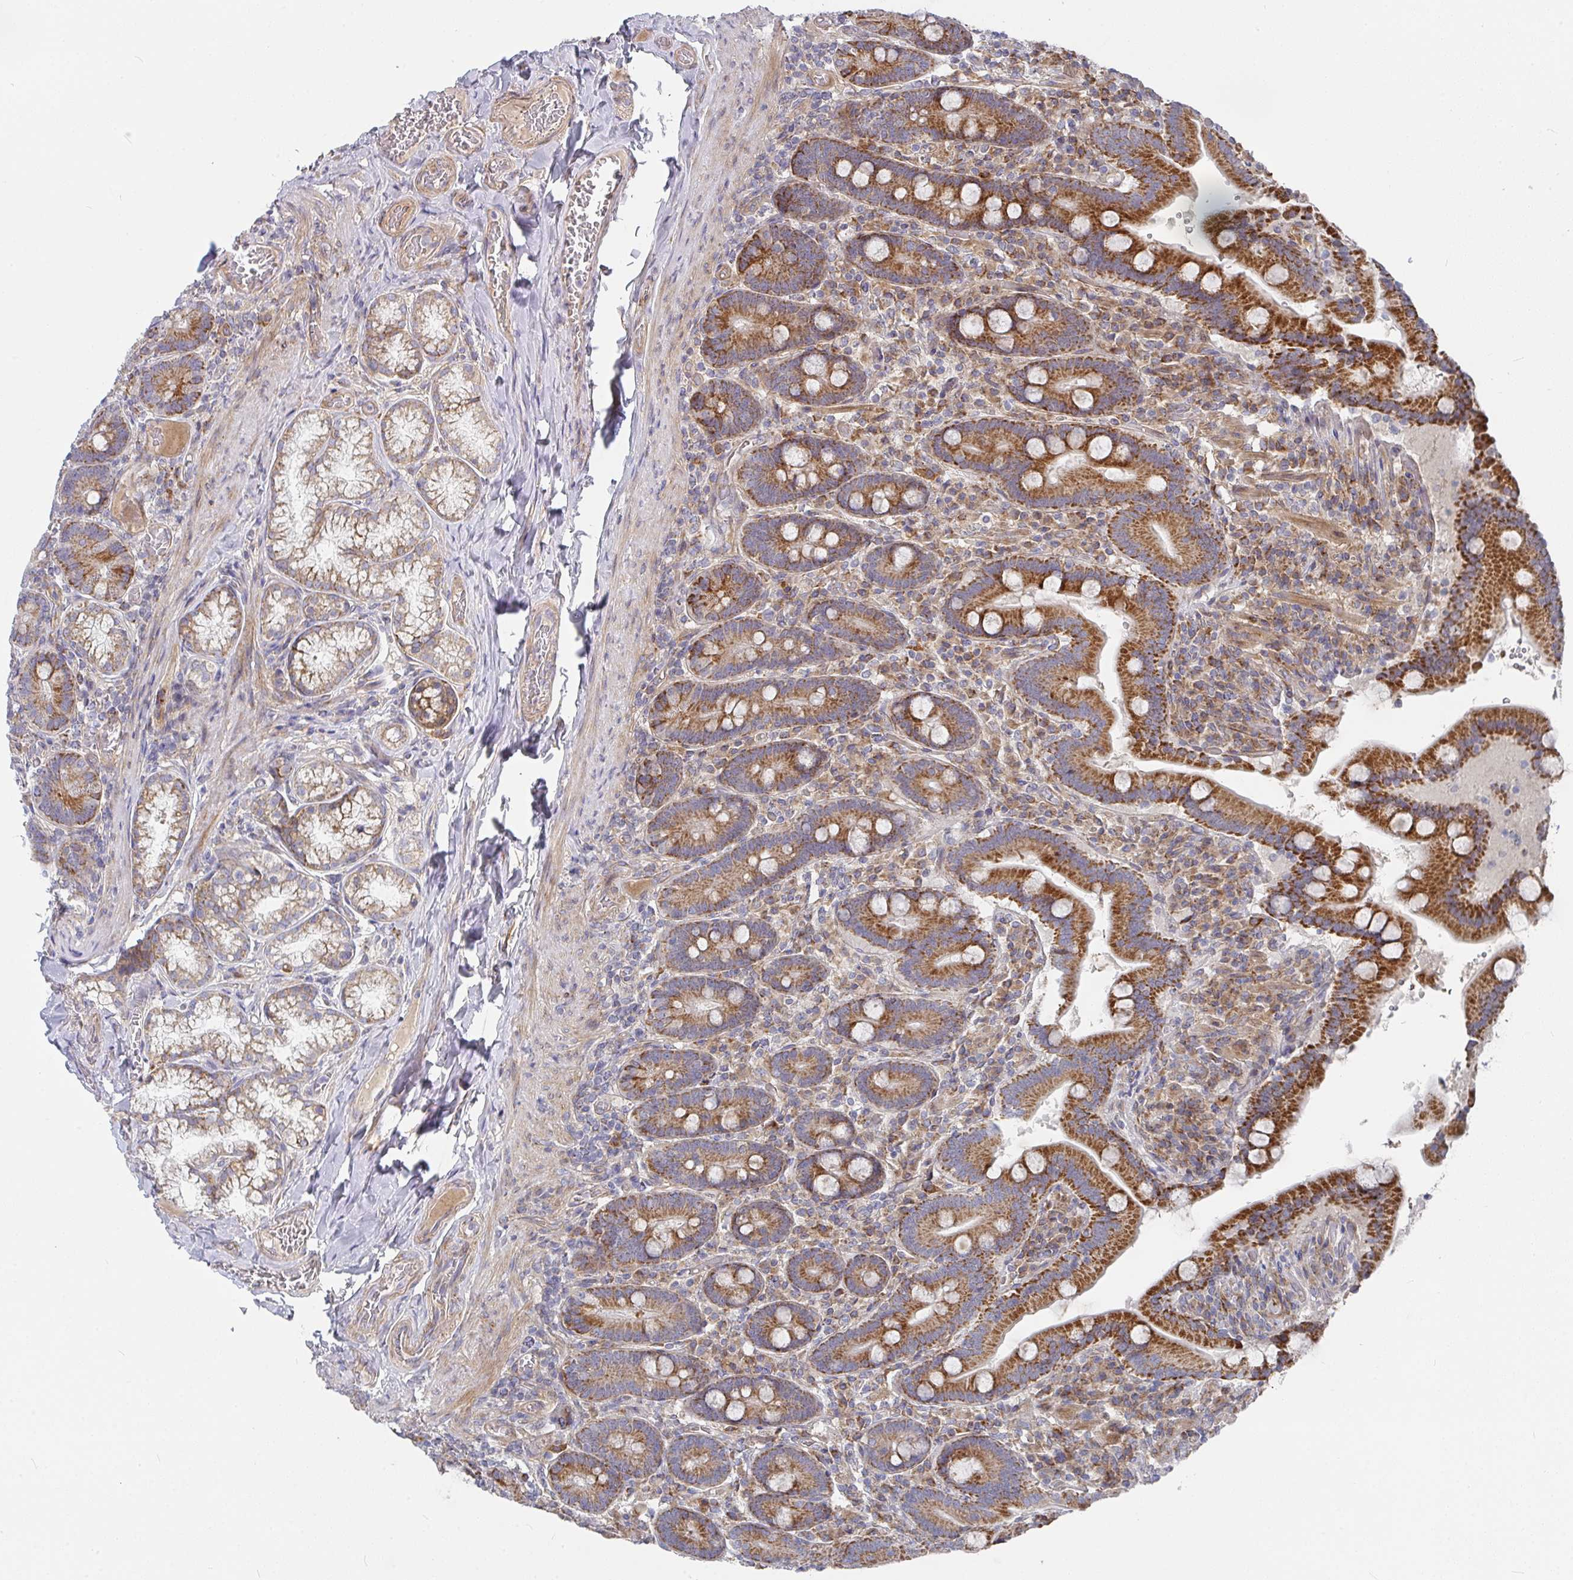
{"staining": {"intensity": "strong", "quantity": ">75%", "location": "cytoplasmic/membranous"}, "tissue": "duodenum", "cell_type": "Glandular cells", "image_type": "normal", "snomed": [{"axis": "morphology", "description": "Normal tissue, NOS"}, {"axis": "topography", "description": "Duodenum"}], "caption": "Immunohistochemistry (IHC) (DAB (3,3'-diaminobenzidine)) staining of benign human duodenum reveals strong cytoplasmic/membranous protein staining in about >75% of glandular cells. The protein of interest is stained brown, and the nuclei are stained in blue (DAB (3,3'-diaminobenzidine) IHC with brightfield microscopy, high magnification).", "gene": "RHEBL1", "patient": {"sex": "female", "age": 62}}